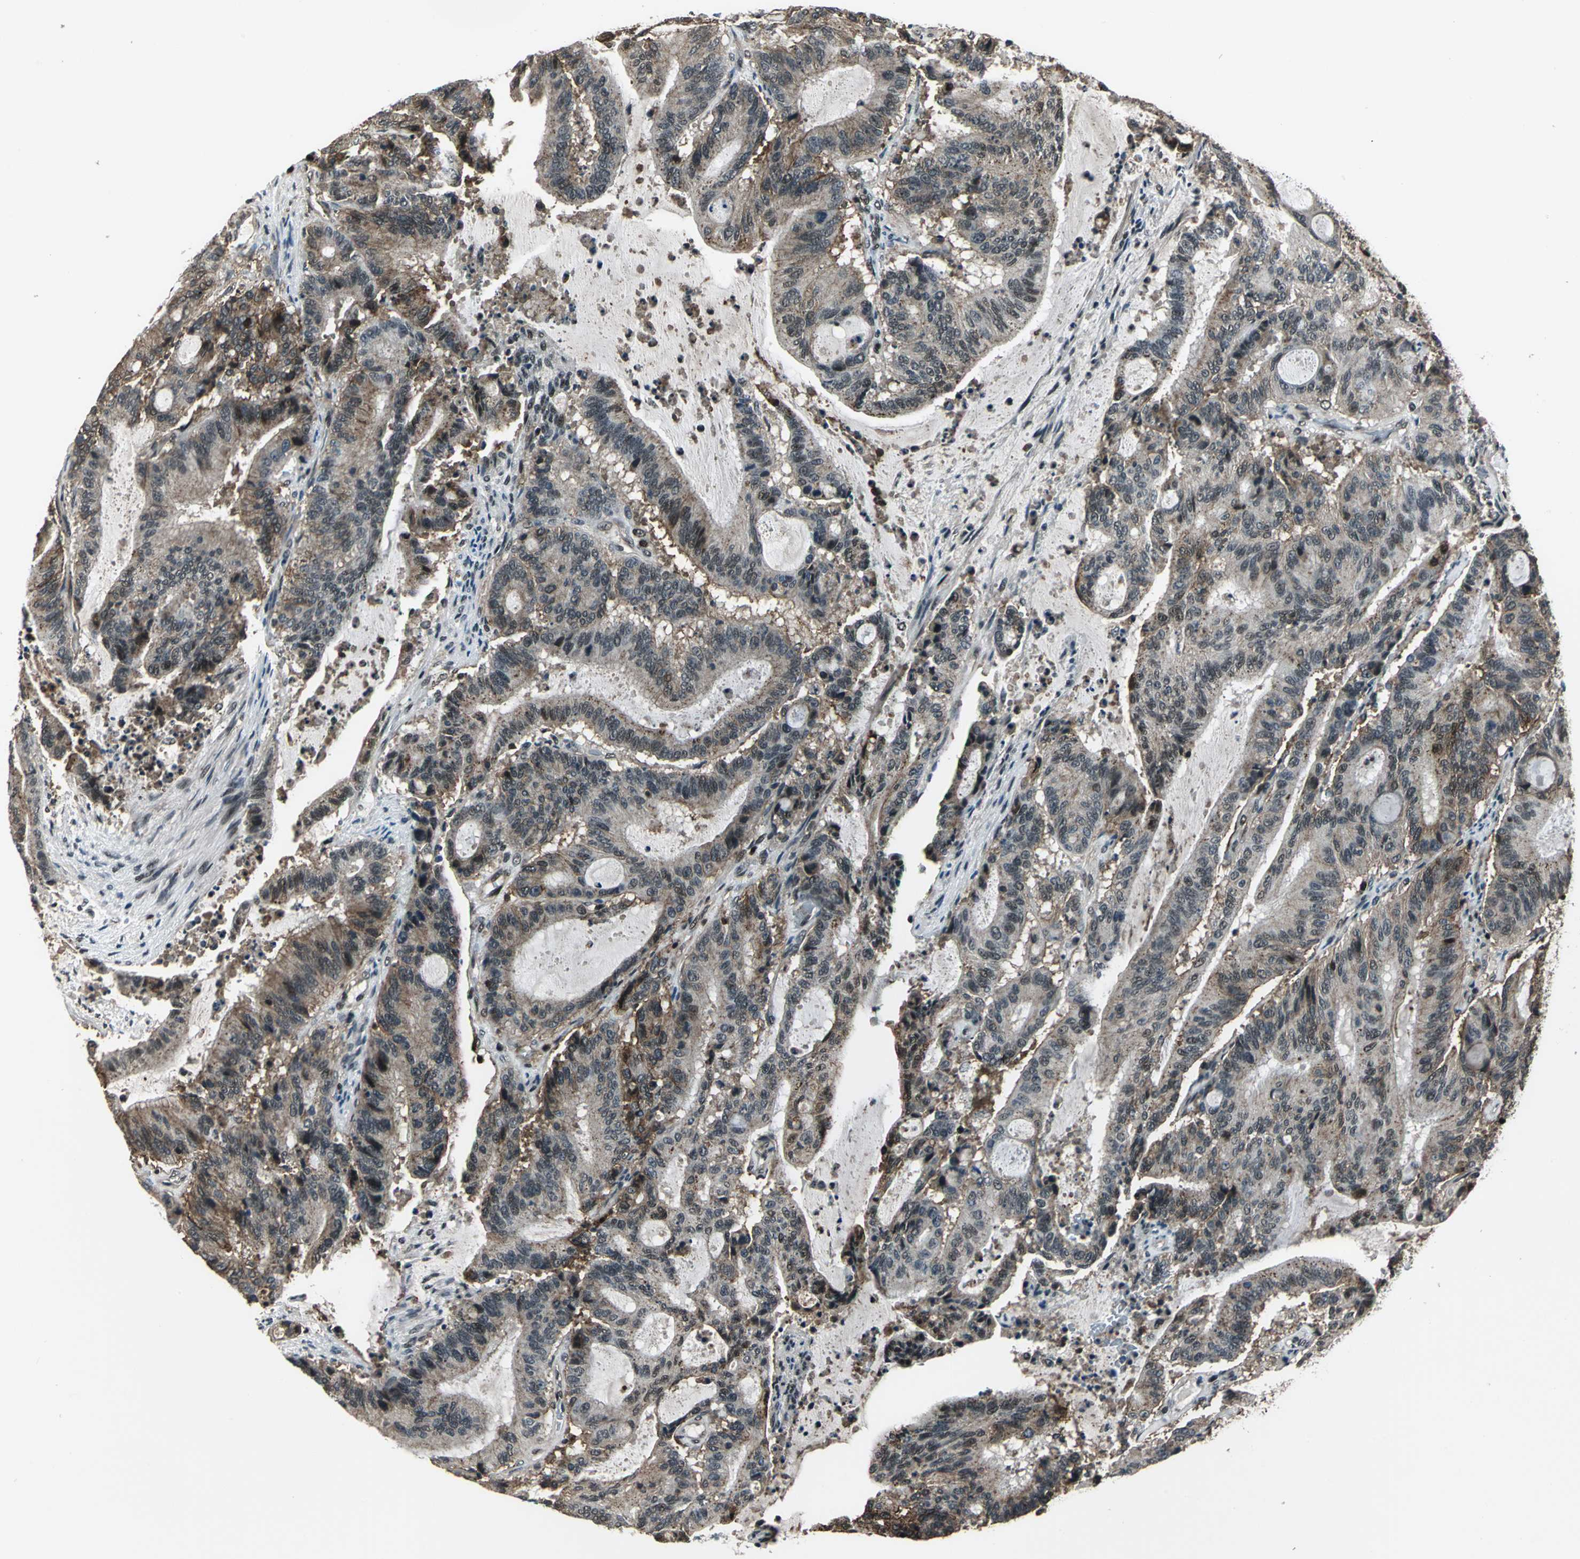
{"staining": {"intensity": "moderate", "quantity": "25%-75%", "location": "cytoplasmic/membranous"}, "tissue": "liver cancer", "cell_type": "Tumor cells", "image_type": "cancer", "snomed": [{"axis": "morphology", "description": "Cholangiocarcinoma"}, {"axis": "topography", "description": "Liver"}], "caption": "Moderate cytoplasmic/membranous expression is identified in about 25%-75% of tumor cells in liver cholangiocarcinoma. (Stains: DAB (3,3'-diaminobenzidine) in brown, nuclei in blue, Microscopy: brightfield microscopy at high magnification).", "gene": "NR2C2", "patient": {"sex": "female", "age": 73}}